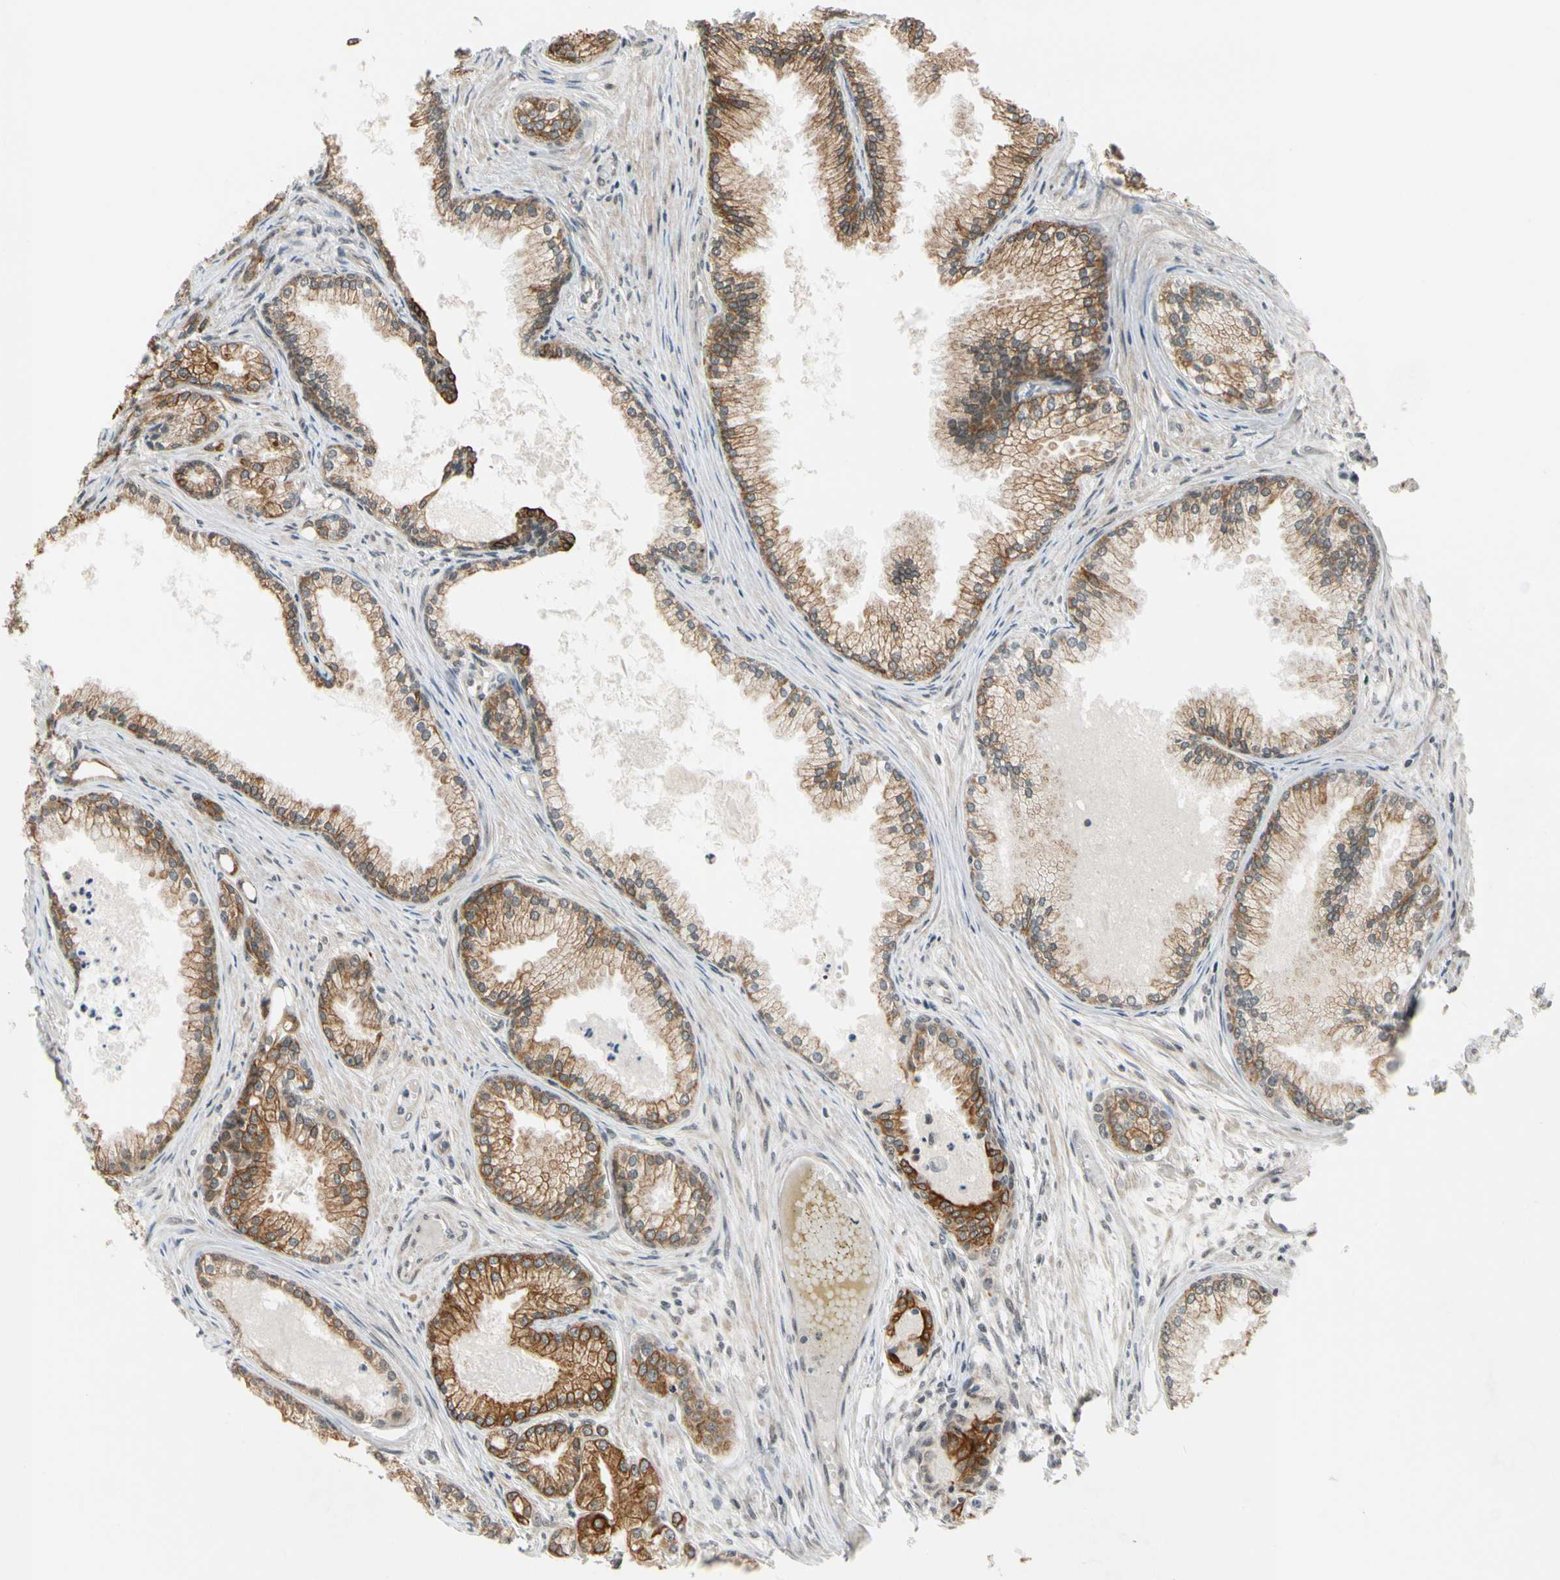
{"staining": {"intensity": "strong", "quantity": ">75%", "location": "cytoplasmic/membranous"}, "tissue": "prostate cancer", "cell_type": "Tumor cells", "image_type": "cancer", "snomed": [{"axis": "morphology", "description": "Adenocarcinoma, Low grade"}, {"axis": "topography", "description": "Prostate"}], "caption": "Immunohistochemical staining of prostate cancer displays high levels of strong cytoplasmic/membranous positivity in approximately >75% of tumor cells. (Brightfield microscopy of DAB IHC at high magnification).", "gene": "TAF12", "patient": {"sex": "male", "age": 72}}